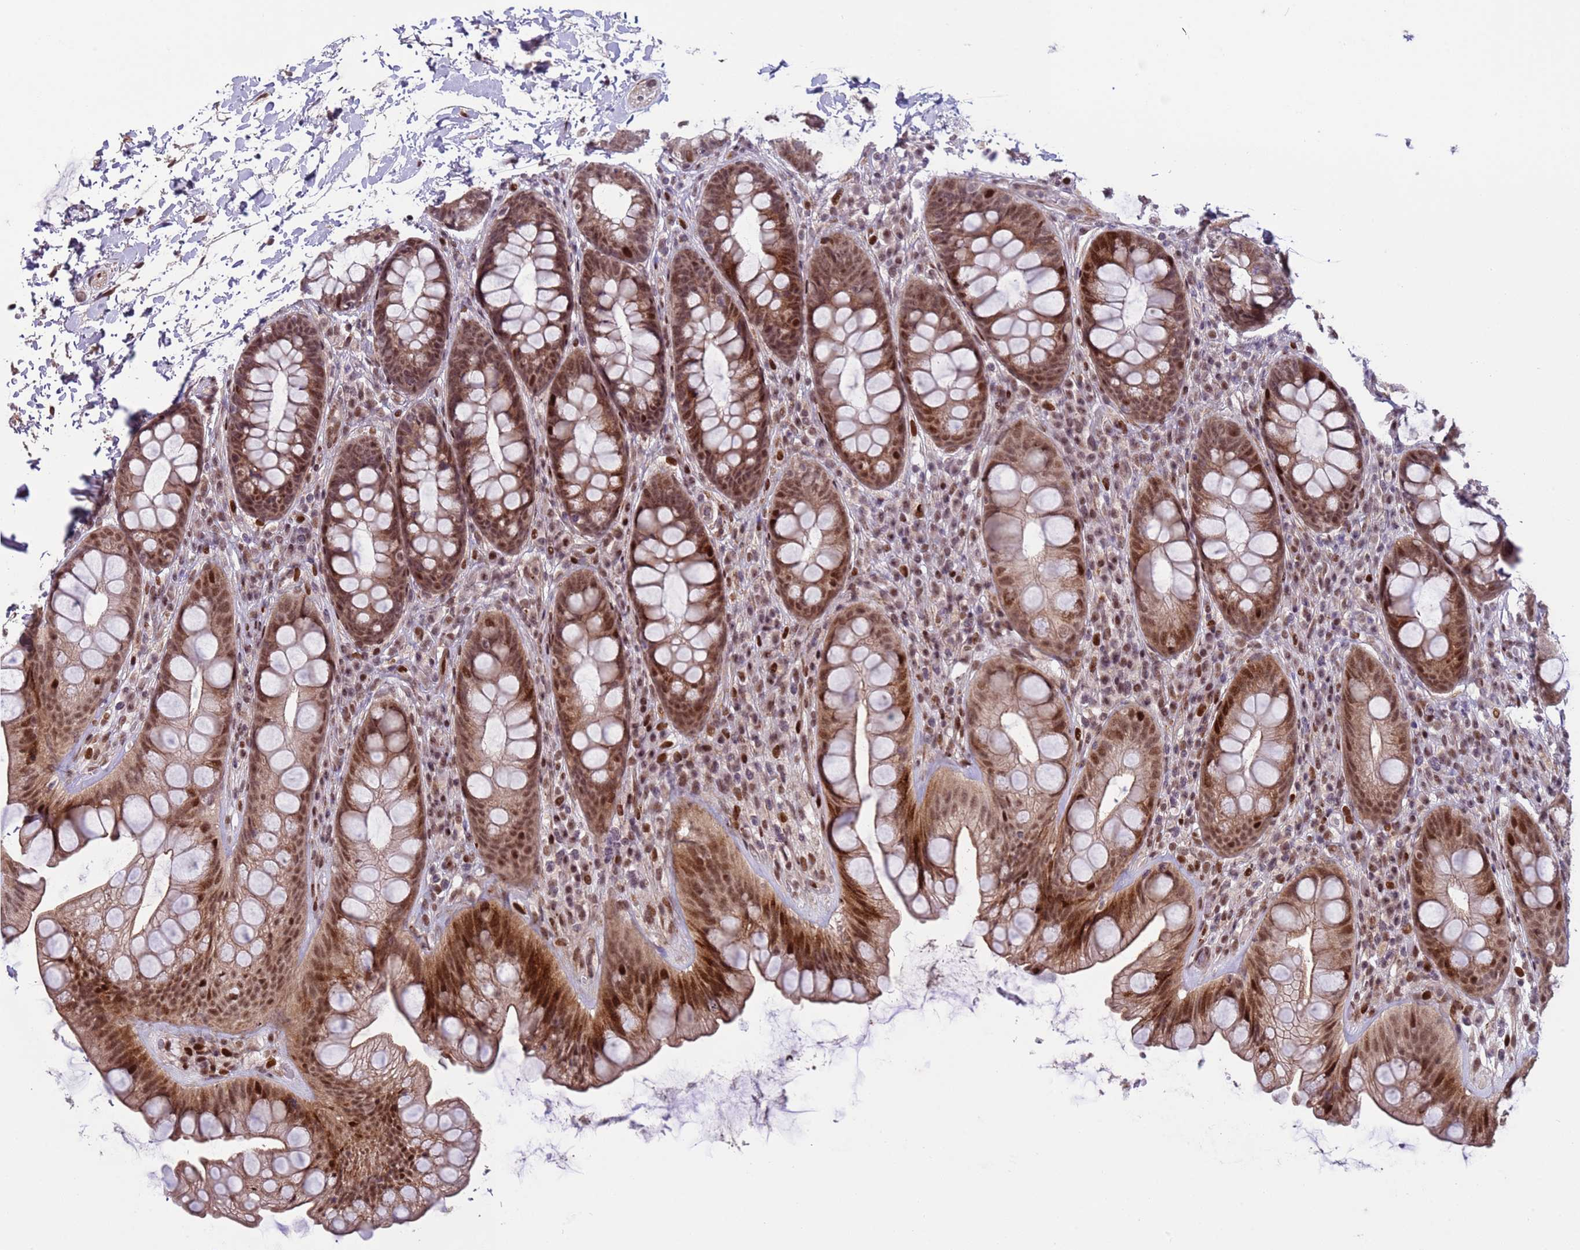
{"staining": {"intensity": "moderate", "quantity": ">75%", "location": "cytoplasmic/membranous,nuclear"}, "tissue": "rectum", "cell_type": "Glandular cells", "image_type": "normal", "snomed": [{"axis": "morphology", "description": "Normal tissue, NOS"}, {"axis": "topography", "description": "Rectum"}], "caption": "Glandular cells reveal medium levels of moderate cytoplasmic/membranous,nuclear positivity in approximately >75% of cells in benign human rectum.", "gene": "SHC3", "patient": {"sex": "male", "age": 74}}